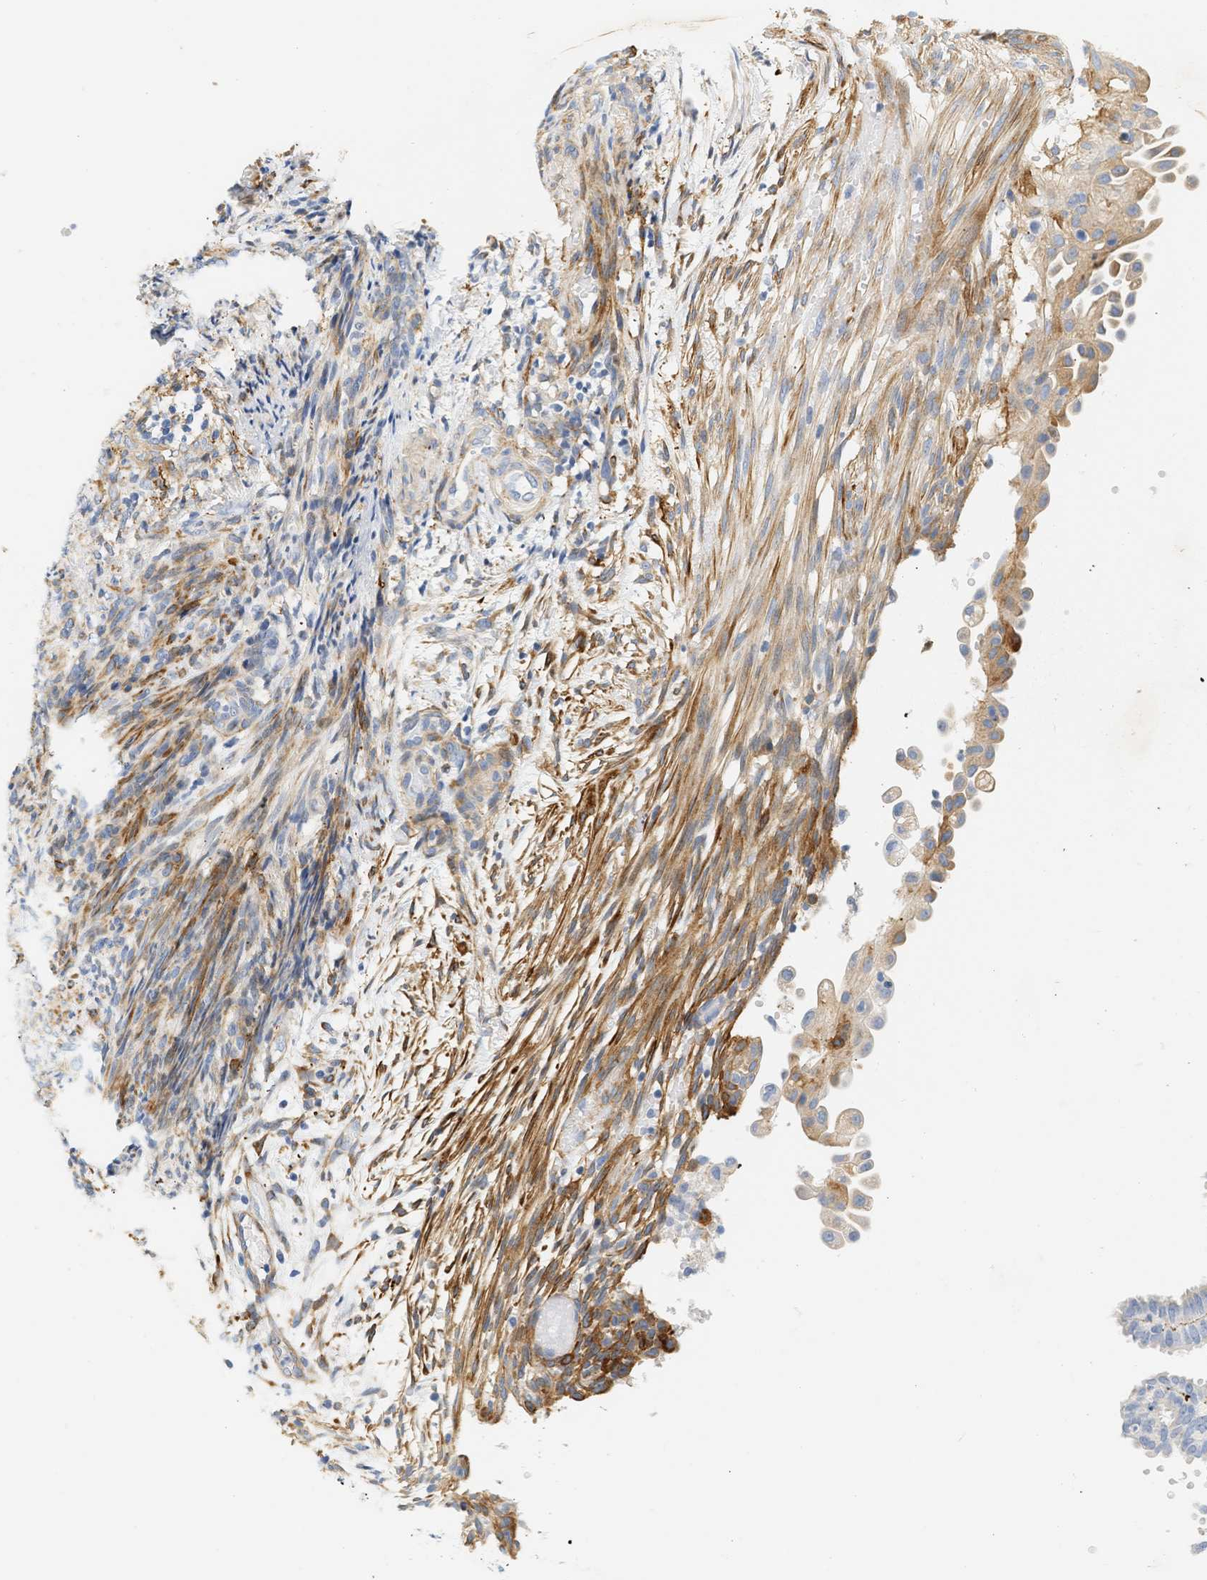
{"staining": {"intensity": "negative", "quantity": "none", "location": "none"}, "tissue": "endometrial cancer", "cell_type": "Tumor cells", "image_type": "cancer", "snomed": [{"axis": "morphology", "description": "Adenocarcinoma, NOS"}, {"axis": "topography", "description": "Endometrium"}], "caption": "The histopathology image reveals no staining of tumor cells in endometrial cancer.", "gene": "SLC30A7", "patient": {"sex": "female", "age": 58}}